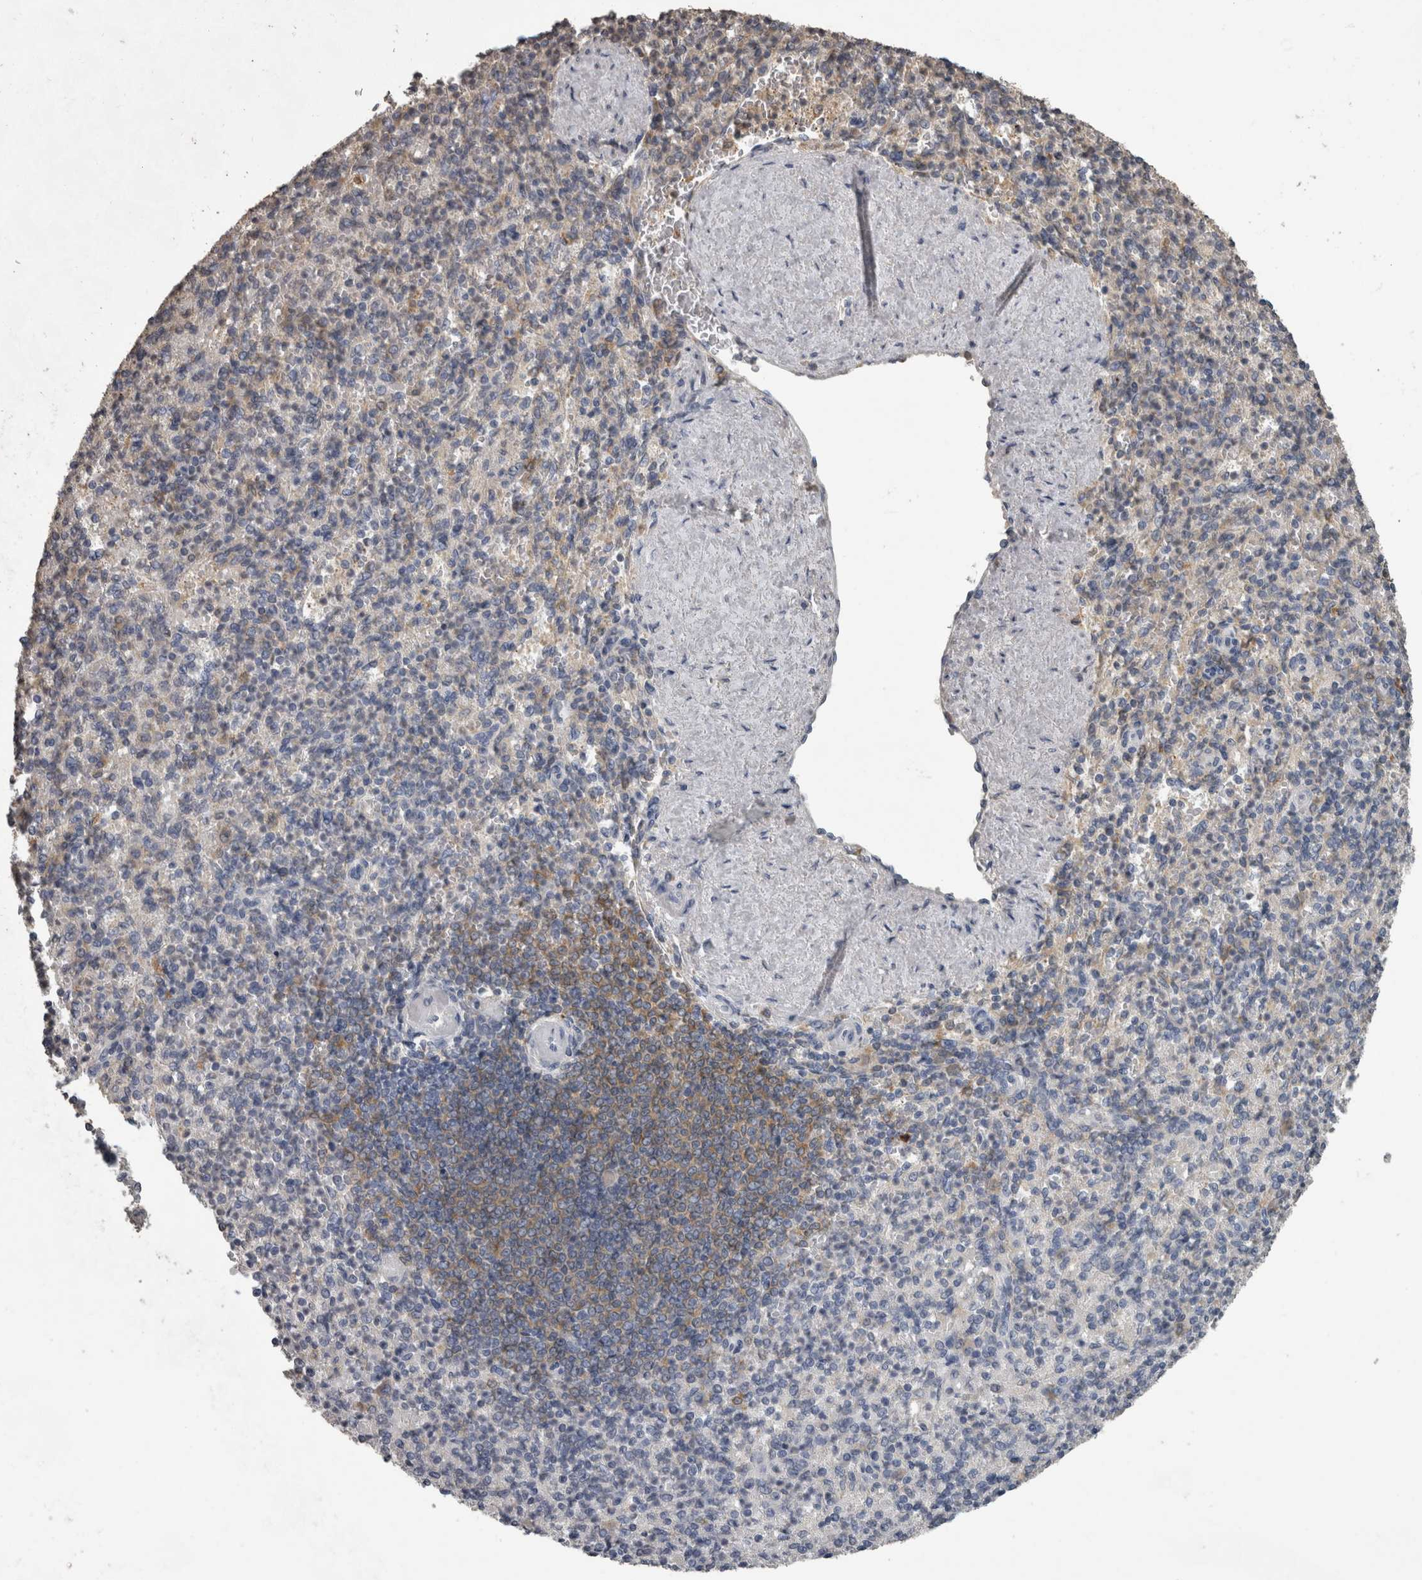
{"staining": {"intensity": "weak", "quantity": "<25%", "location": "cytoplasmic/membranous"}, "tissue": "spleen", "cell_type": "Cells in red pulp", "image_type": "normal", "snomed": [{"axis": "morphology", "description": "Normal tissue, NOS"}, {"axis": "topography", "description": "Spleen"}], "caption": "Spleen stained for a protein using immunohistochemistry displays no expression cells in red pulp.", "gene": "PIK3AP1", "patient": {"sex": "female", "age": 74}}